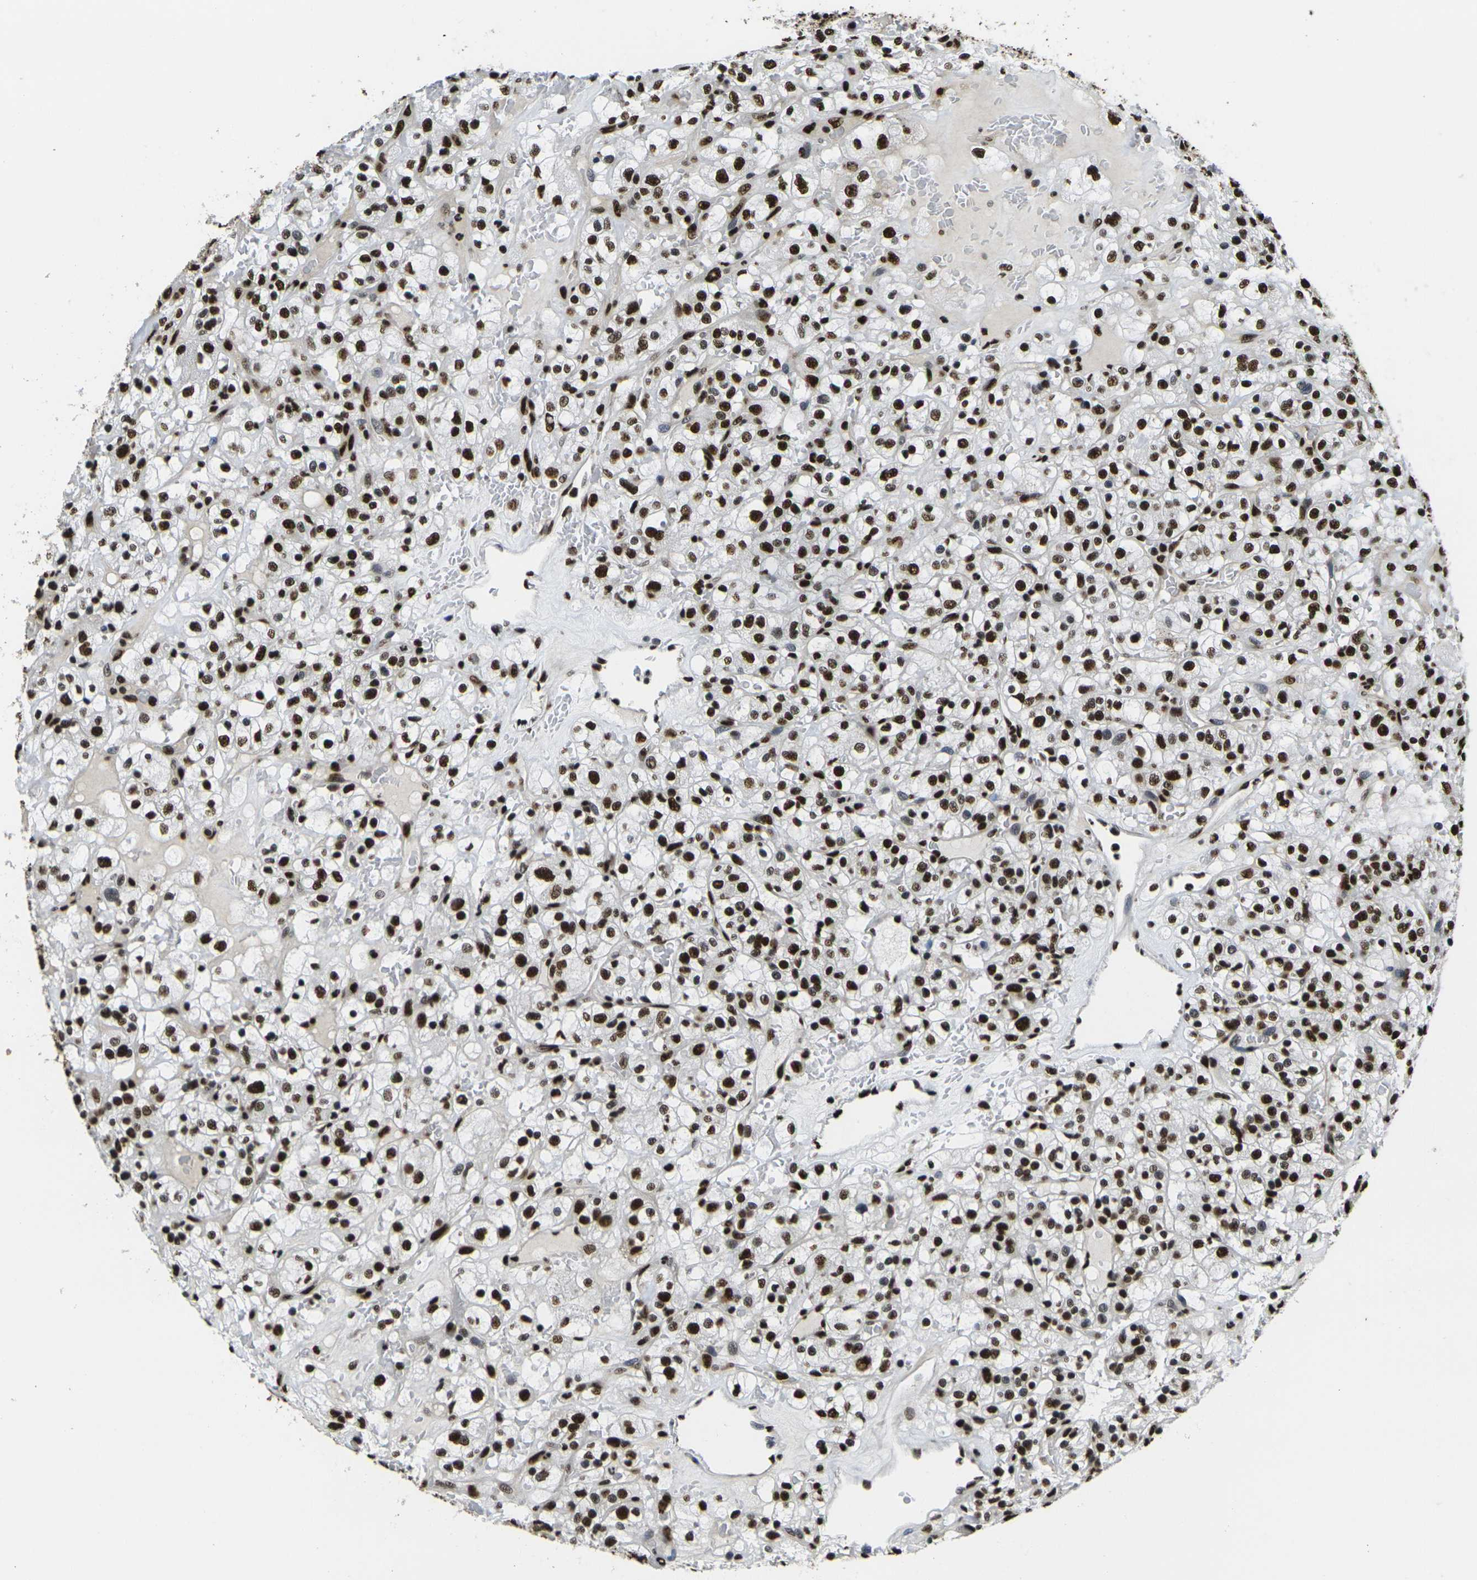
{"staining": {"intensity": "strong", "quantity": ">75%", "location": "nuclear"}, "tissue": "renal cancer", "cell_type": "Tumor cells", "image_type": "cancer", "snomed": [{"axis": "morphology", "description": "Normal tissue, NOS"}, {"axis": "morphology", "description": "Adenocarcinoma, NOS"}, {"axis": "topography", "description": "Kidney"}], "caption": "Human renal cancer (adenocarcinoma) stained for a protein (brown) exhibits strong nuclear positive staining in about >75% of tumor cells.", "gene": "SMARCC1", "patient": {"sex": "female", "age": 72}}